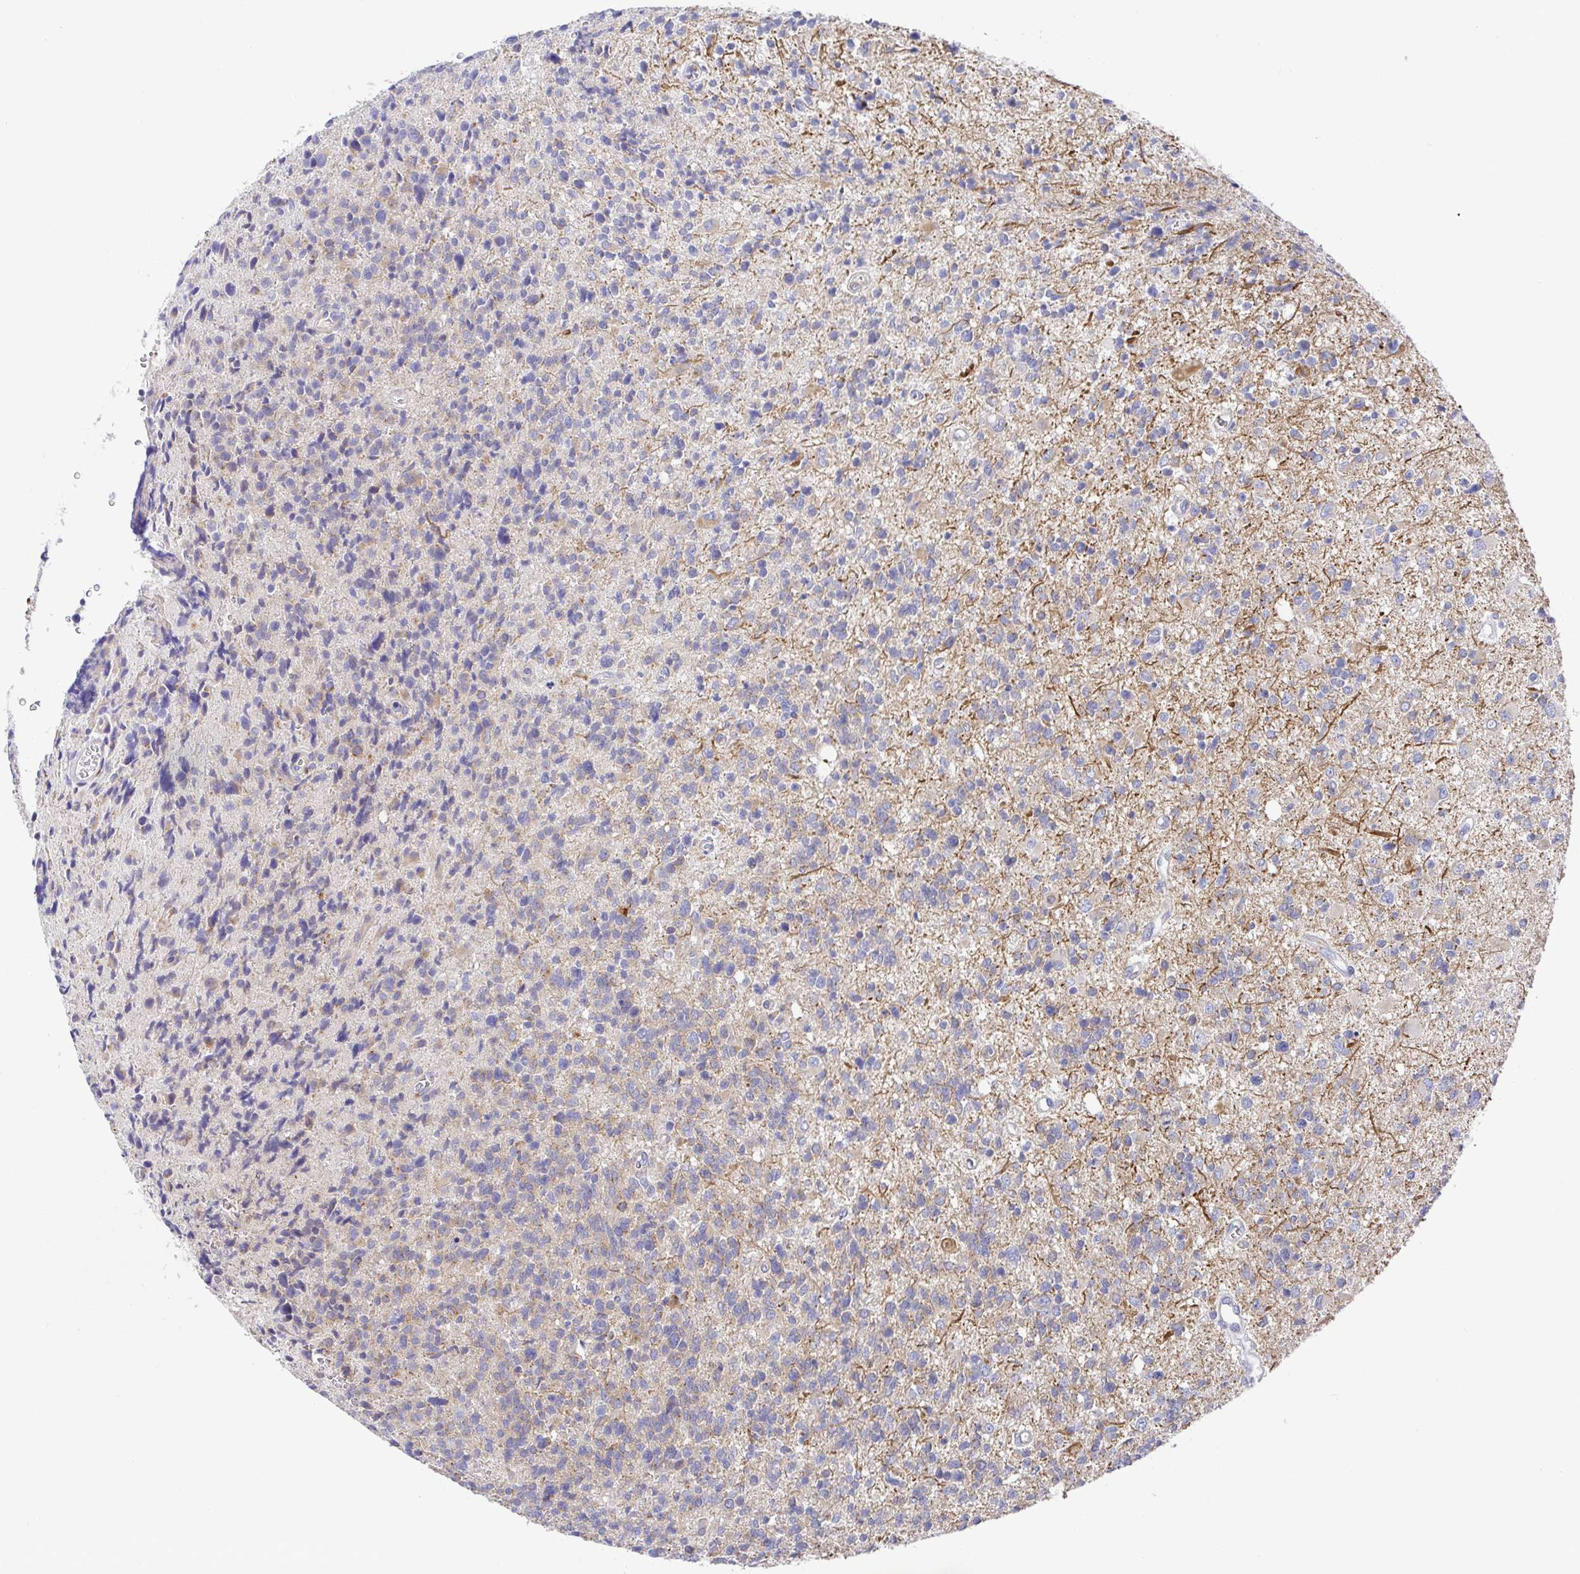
{"staining": {"intensity": "weak", "quantity": "<25%", "location": "cytoplasmic/membranous"}, "tissue": "glioma", "cell_type": "Tumor cells", "image_type": "cancer", "snomed": [{"axis": "morphology", "description": "Glioma, malignant, High grade"}, {"axis": "topography", "description": "Brain"}], "caption": "The histopathology image exhibits no staining of tumor cells in malignant glioma (high-grade). The staining was performed using DAB (3,3'-diaminobenzidine) to visualize the protein expression in brown, while the nuclei were stained in blue with hematoxylin (Magnification: 20x).", "gene": "GOLGA1", "patient": {"sex": "male", "age": 29}}